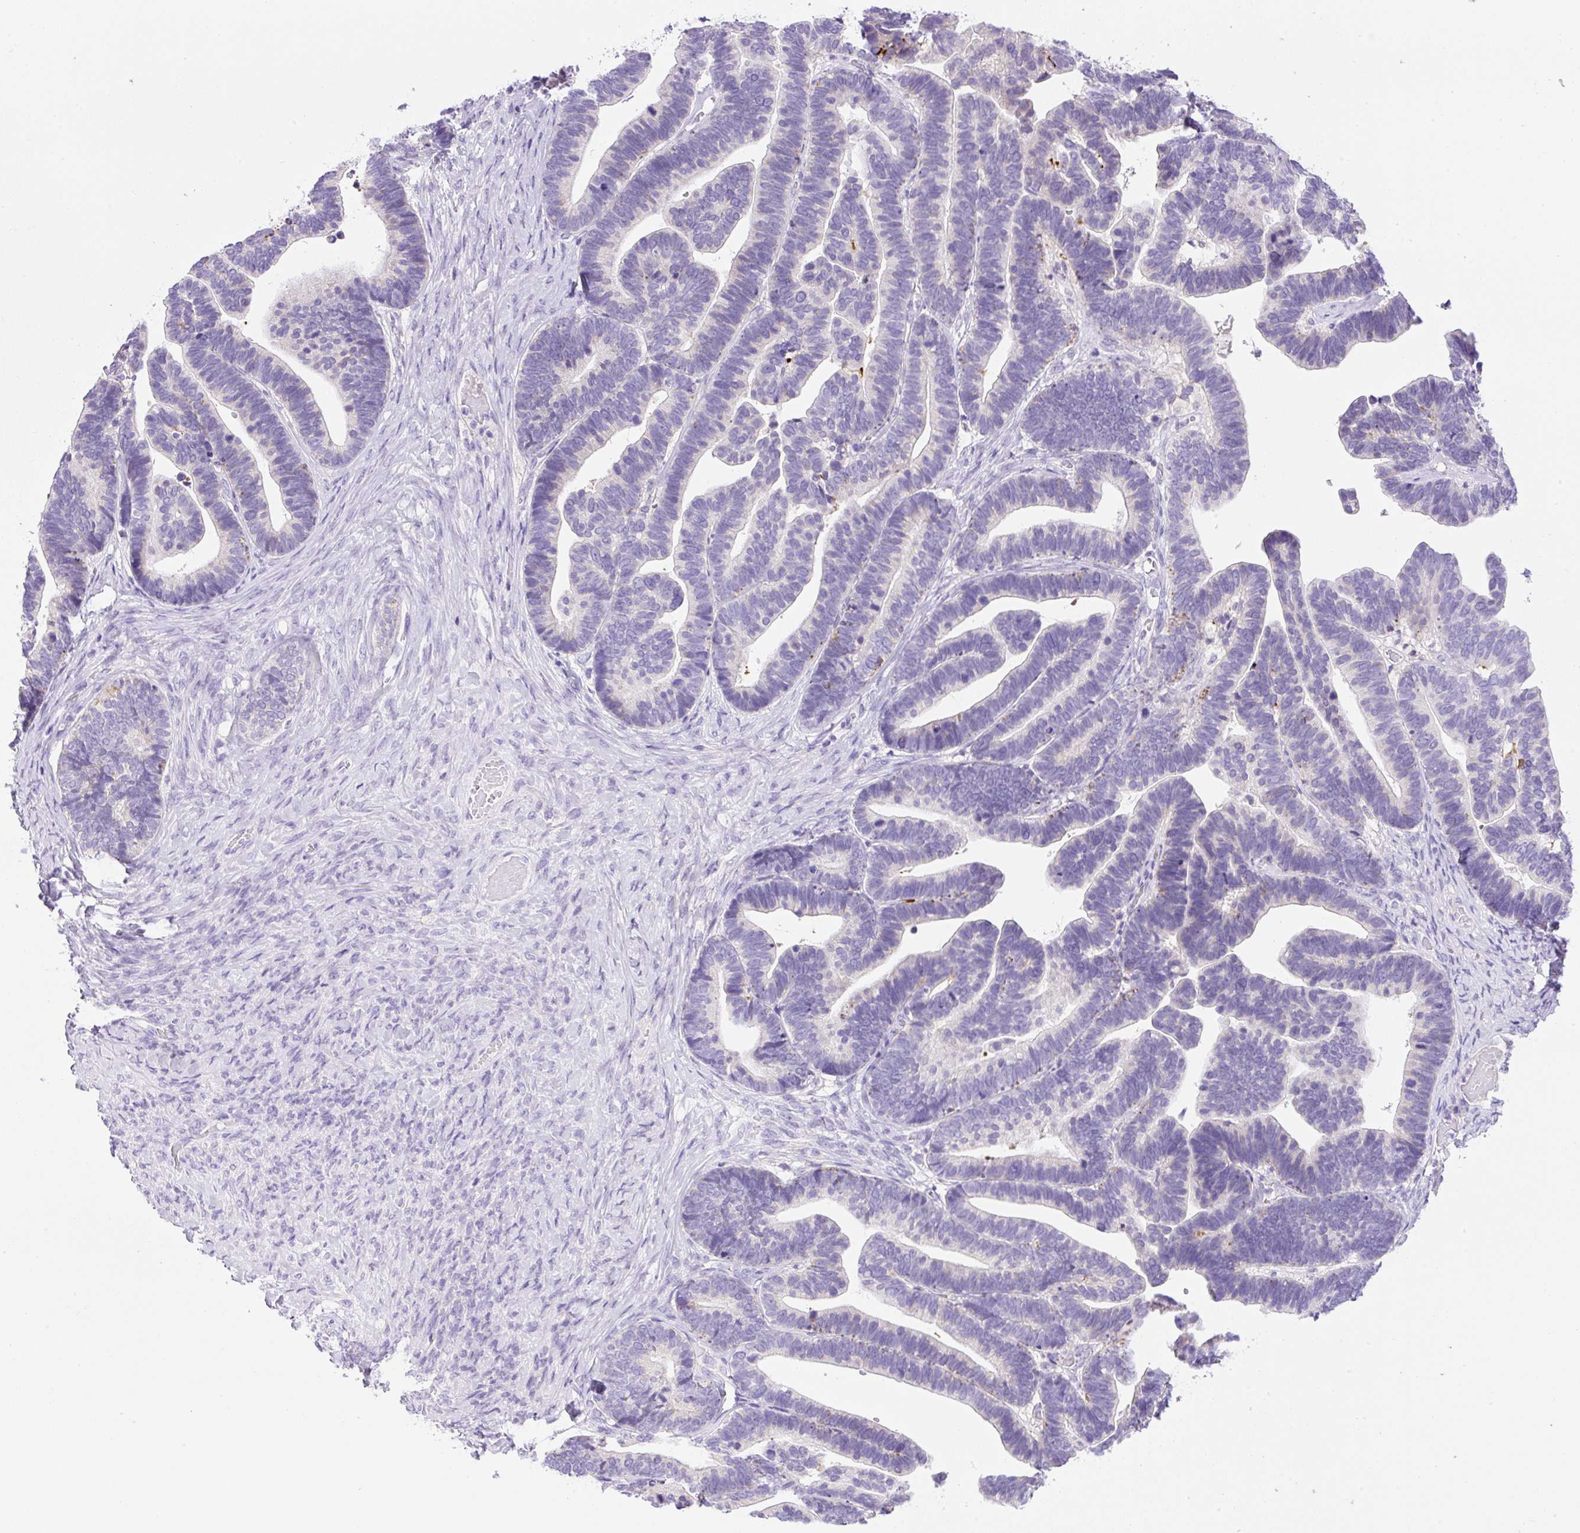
{"staining": {"intensity": "negative", "quantity": "none", "location": "none"}, "tissue": "ovarian cancer", "cell_type": "Tumor cells", "image_type": "cancer", "snomed": [{"axis": "morphology", "description": "Cystadenocarcinoma, serous, NOS"}, {"axis": "topography", "description": "Ovary"}], "caption": "Photomicrograph shows no protein expression in tumor cells of ovarian cancer (serous cystadenocarcinoma) tissue.", "gene": "NDST3", "patient": {"sex": "female", "age": 56}}